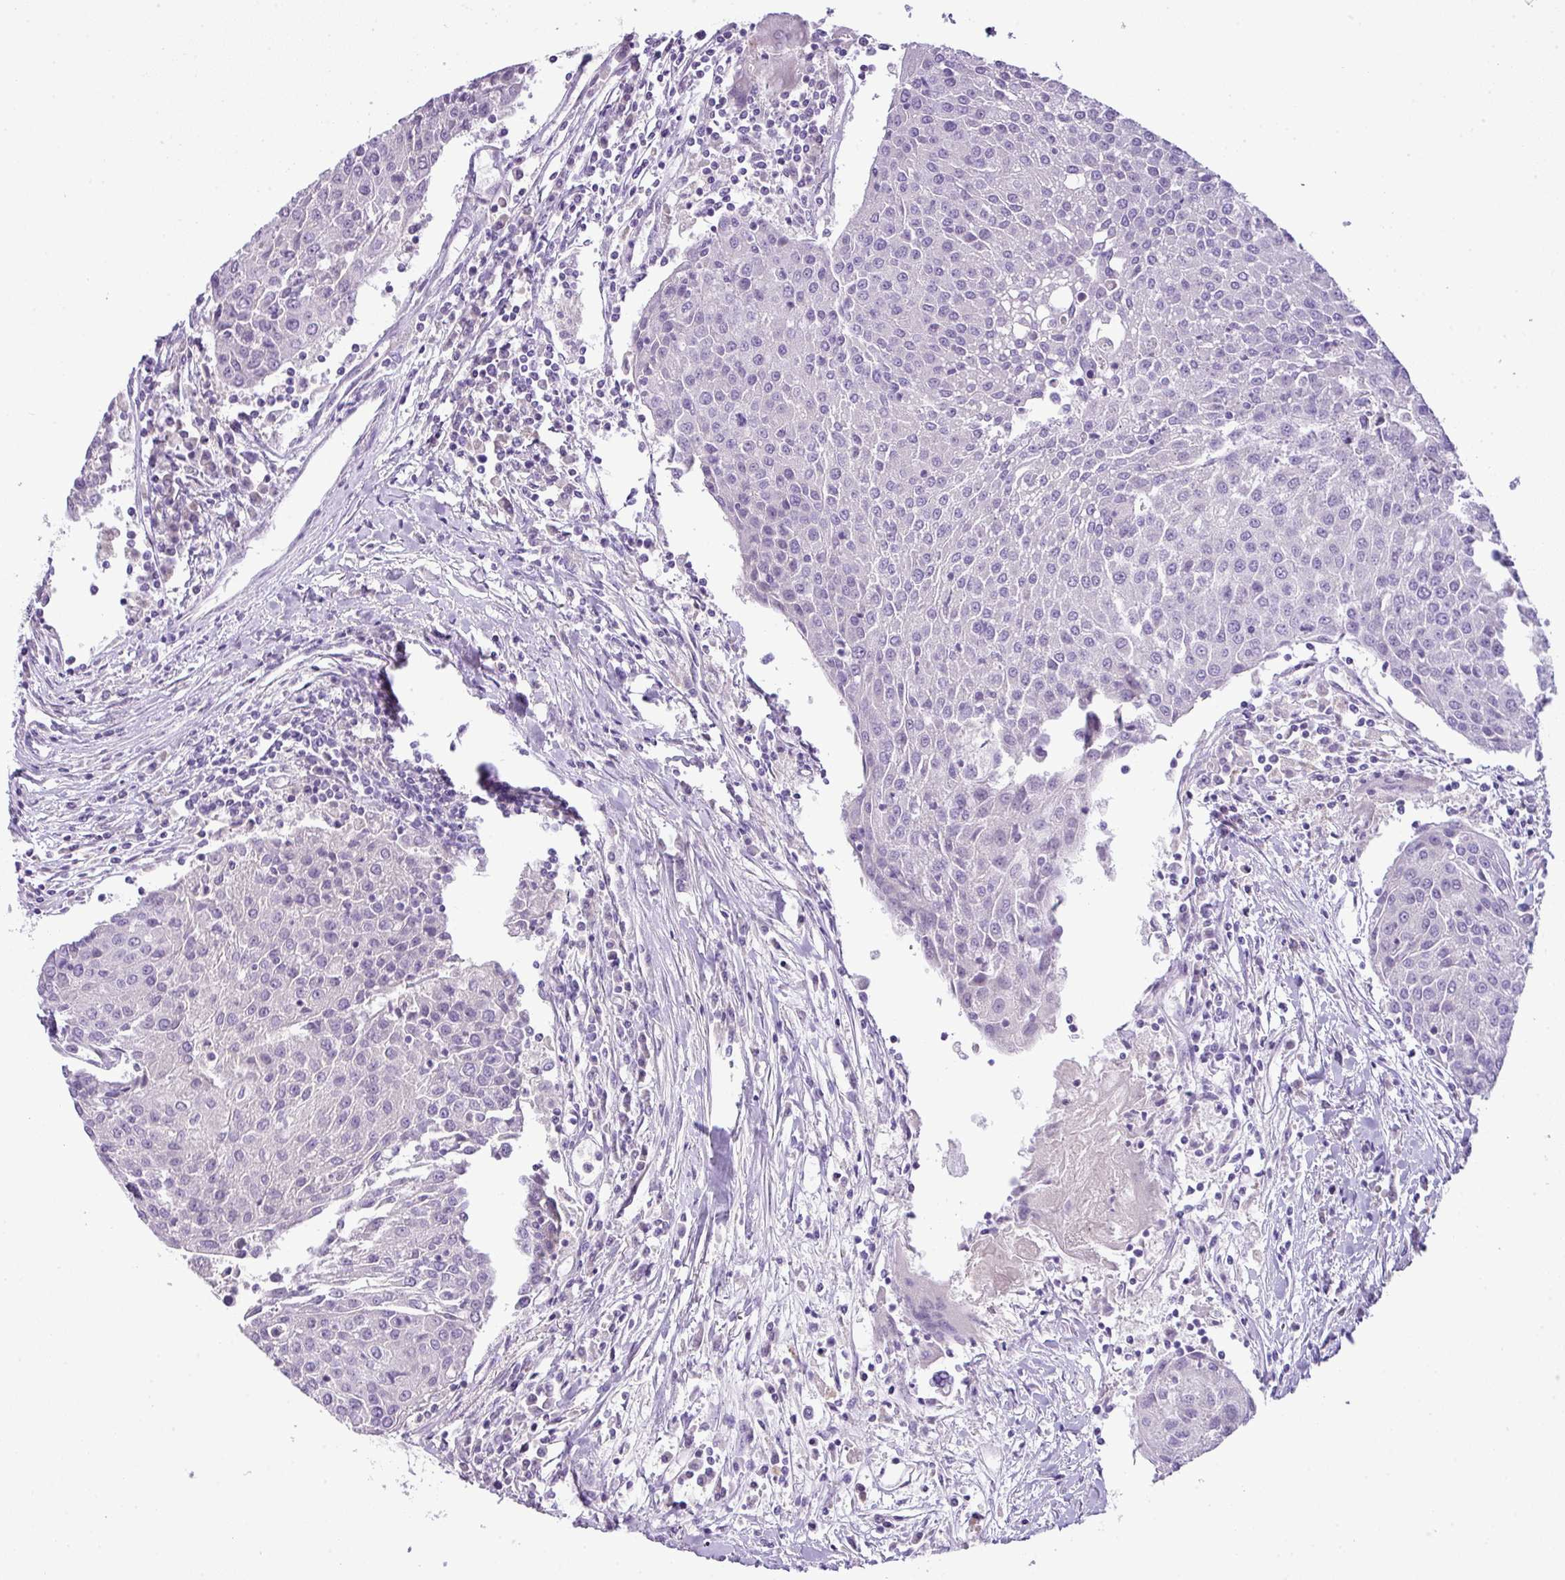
{"staining": {"intensity": "negative", "quantity": "none", "location": "none"}, "tissue": "urothelial cancer", "cell_type": "Tumor cells", "image_type": "cancer", "snomed": [{"axis": "morphology", "description": "Urothelial carcinoma, High grade"}, {"axis": "topography", "description": "Urinary bladder"}], "caption": "This is a image of IHC staining of high-grade urothelial carcinoma, which shows no staining in tumor cells.", "gene": "ENSG00000273748", "patient": {"sex": "female", "age": 85}}